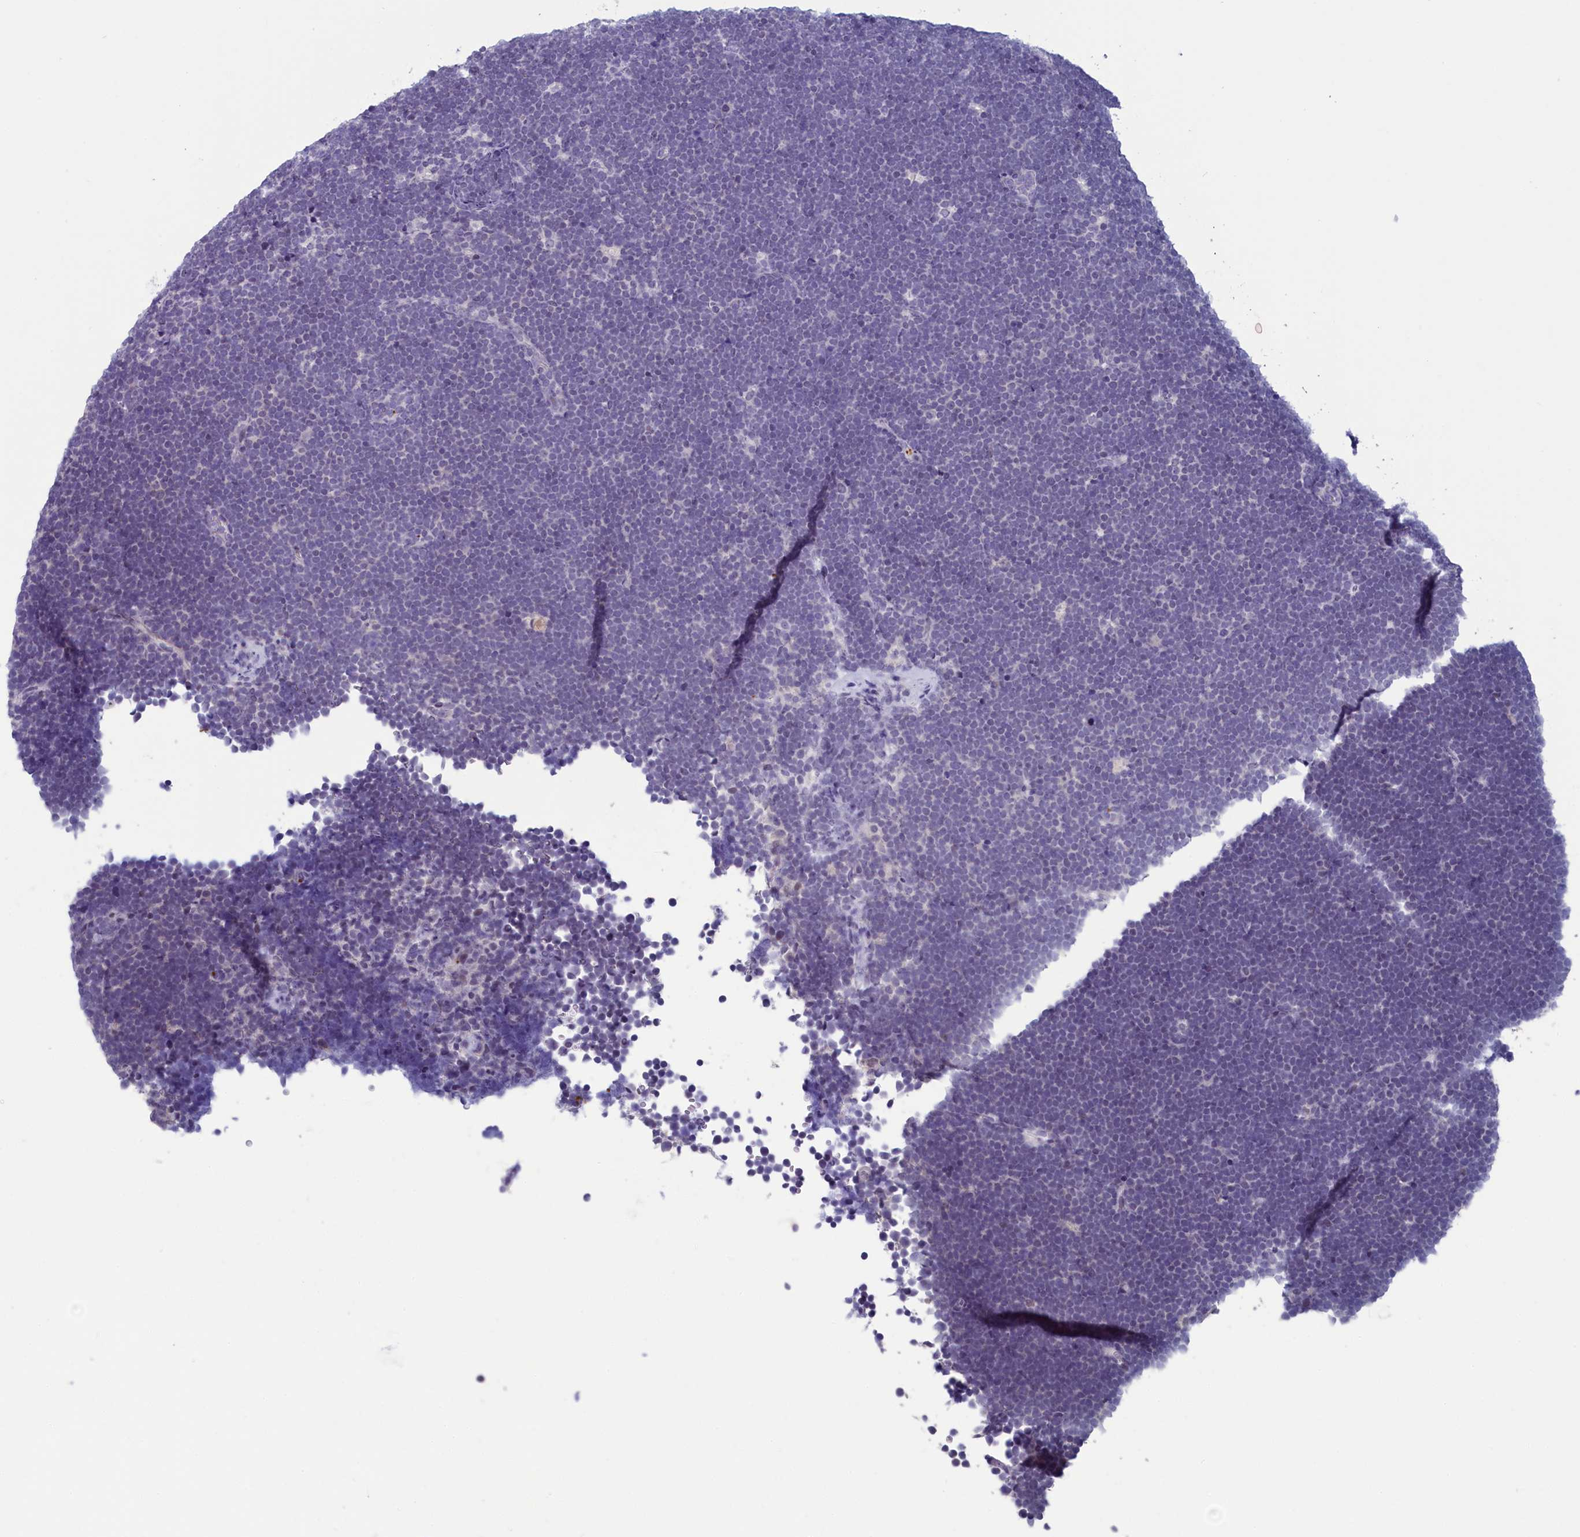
{"staining": {"intensity": "negative", "quantity": "none", "location": "none"}, "tissue": "lymphoma", "cell_type": "Tumor cells", "image_type": "cancer", "snomed": [{"axis": "morphology", "description": "Malignant lymphoma, non-Hodgkin's type, High grade"}, {"axis": "topography", "description": "Lymph node"}], "caption": "Tumor cells show no significant protein staining in lymphoma.", "gene": "AIFM2", "patient": {"sex": "male", "age": 13}}